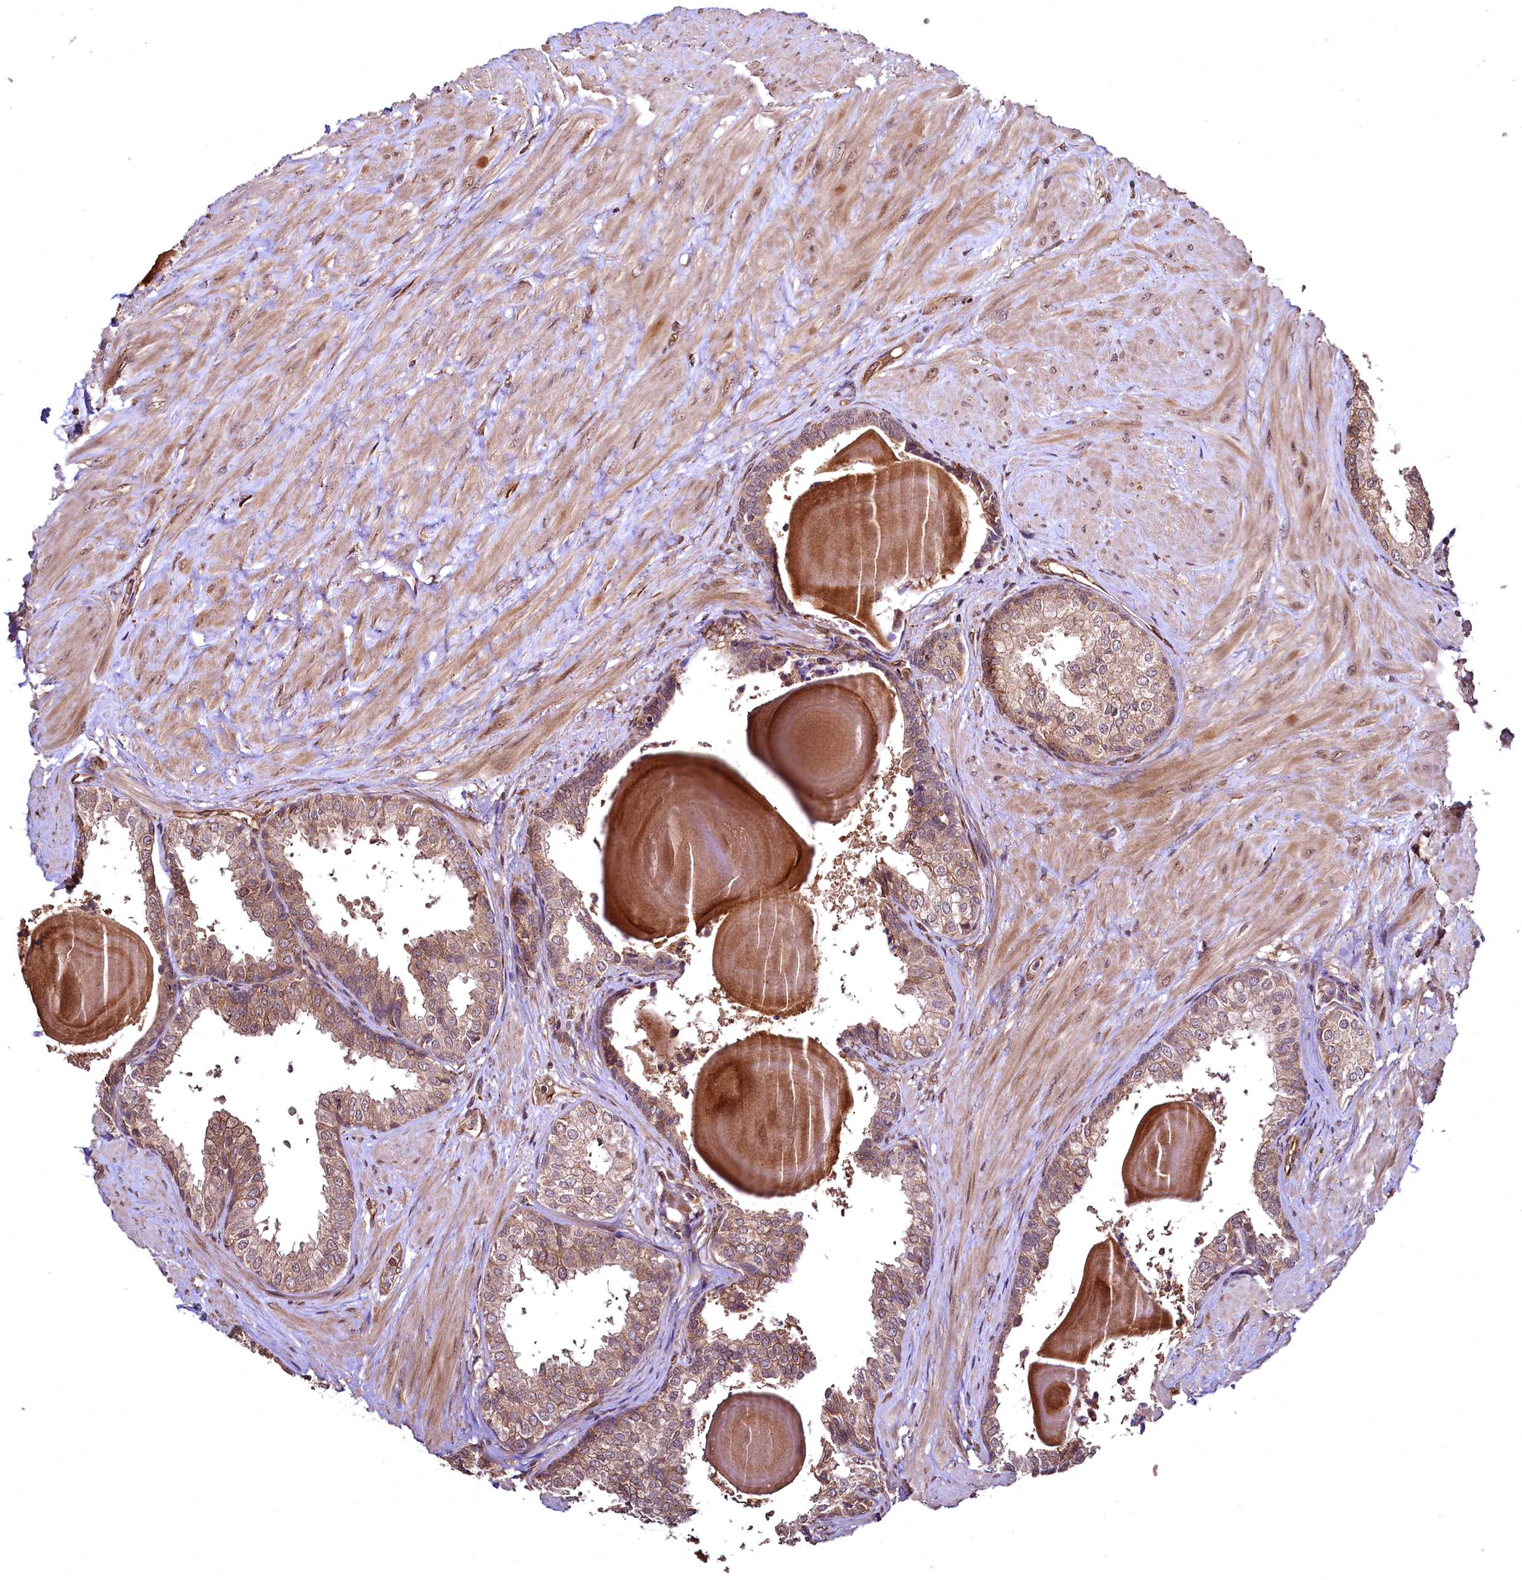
{"staining": {"intensity": "moderate", "quantity": ">75%", "location": "cytoplasmic/membranous"}, "tissue": "prostate", "cell_type": "Glandular cells", "image_type": "normal", "snomed": [{"axis": "morphology", "description": "Normal tissue, NOS"}, {"axis": "topography", "description": "Prostate"}], "caption": "IHC histopathology image of normal prostate: prostate stained using immunohistochemistry (IHC) shows medium levels of moderate protein expression localized specifically in the cytoplasmic/membranous of glandular cells, appearing as a cytoplasmic/membranous brown color.", "gene": "TBCEL", "patient": {"sex": "male", "age": 48}}